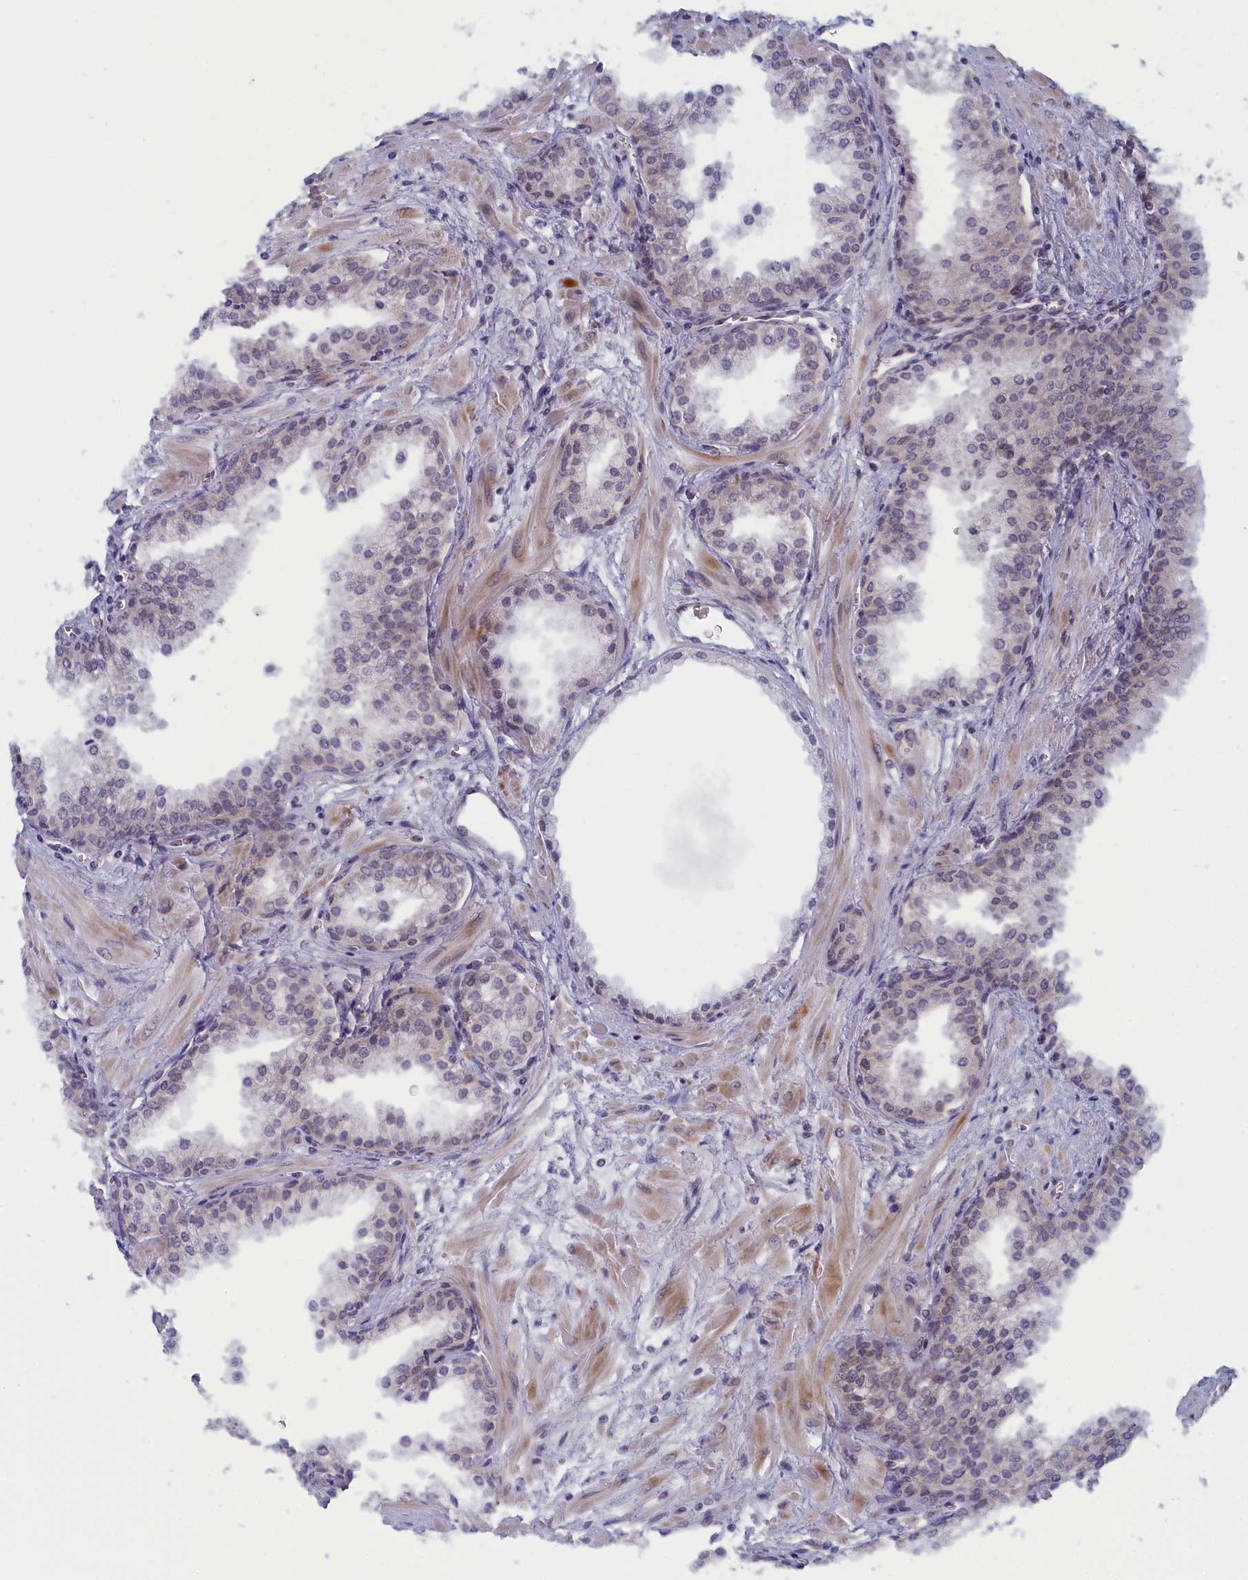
{"staining": {"intensity": "negative", "quantity": "none", "location": "none"}, "tissue": "prostate cancer", "cell_type": "Tumor cells", "image_type": "cancer", "snomed": [{"axis": "morphology", "description": "Adenocarcinoma, Low grade"}, {"axis": "topography", "description": "Prostate"}], "caption": "The photomicrograph demonstrates no significant expression in tumor cells of low-grade adenocarcinoma (prostate).", "gene": "DNAJC17", "patient": {"sex": "male", "age": 67}}